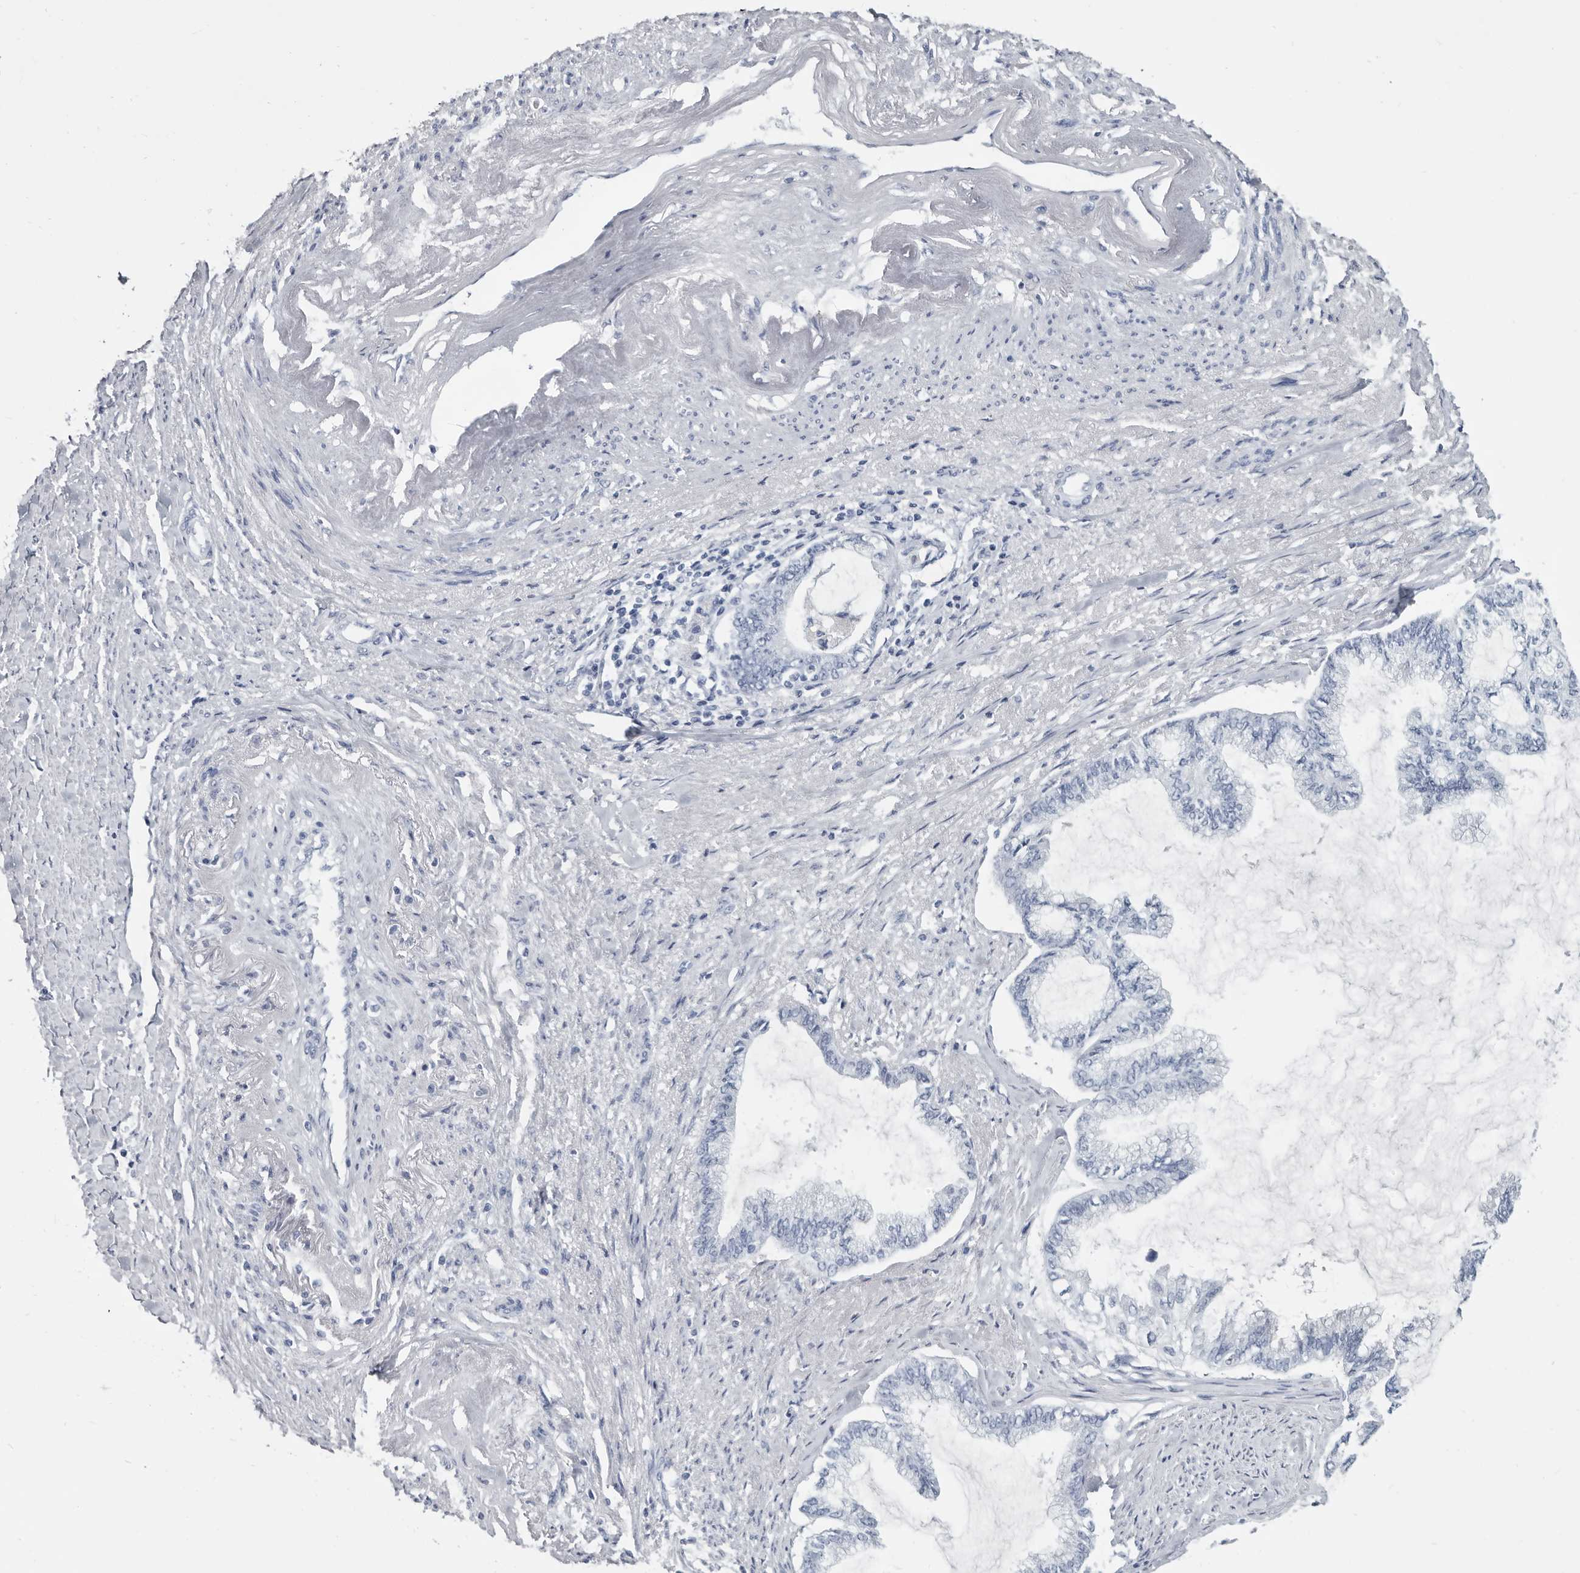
{"staining": {"intensity": "negative", "quantity": "none", "location": "none"}, "tissue": "endometrial cancer", "cell_type": "Tumor cells", "image_type": "cancer", "snomed": [{"axis": "morphology", "description": "Adenocarcinoma, NOS"}, {"axis": "topography", "description": "Endometrium"}], "caption": "Immunohistochemical staining of endometrial cancer displays no significant expression in tumor cells.", "gene": "WRAP73", "patient": {"sex": "female", "age": 86}}